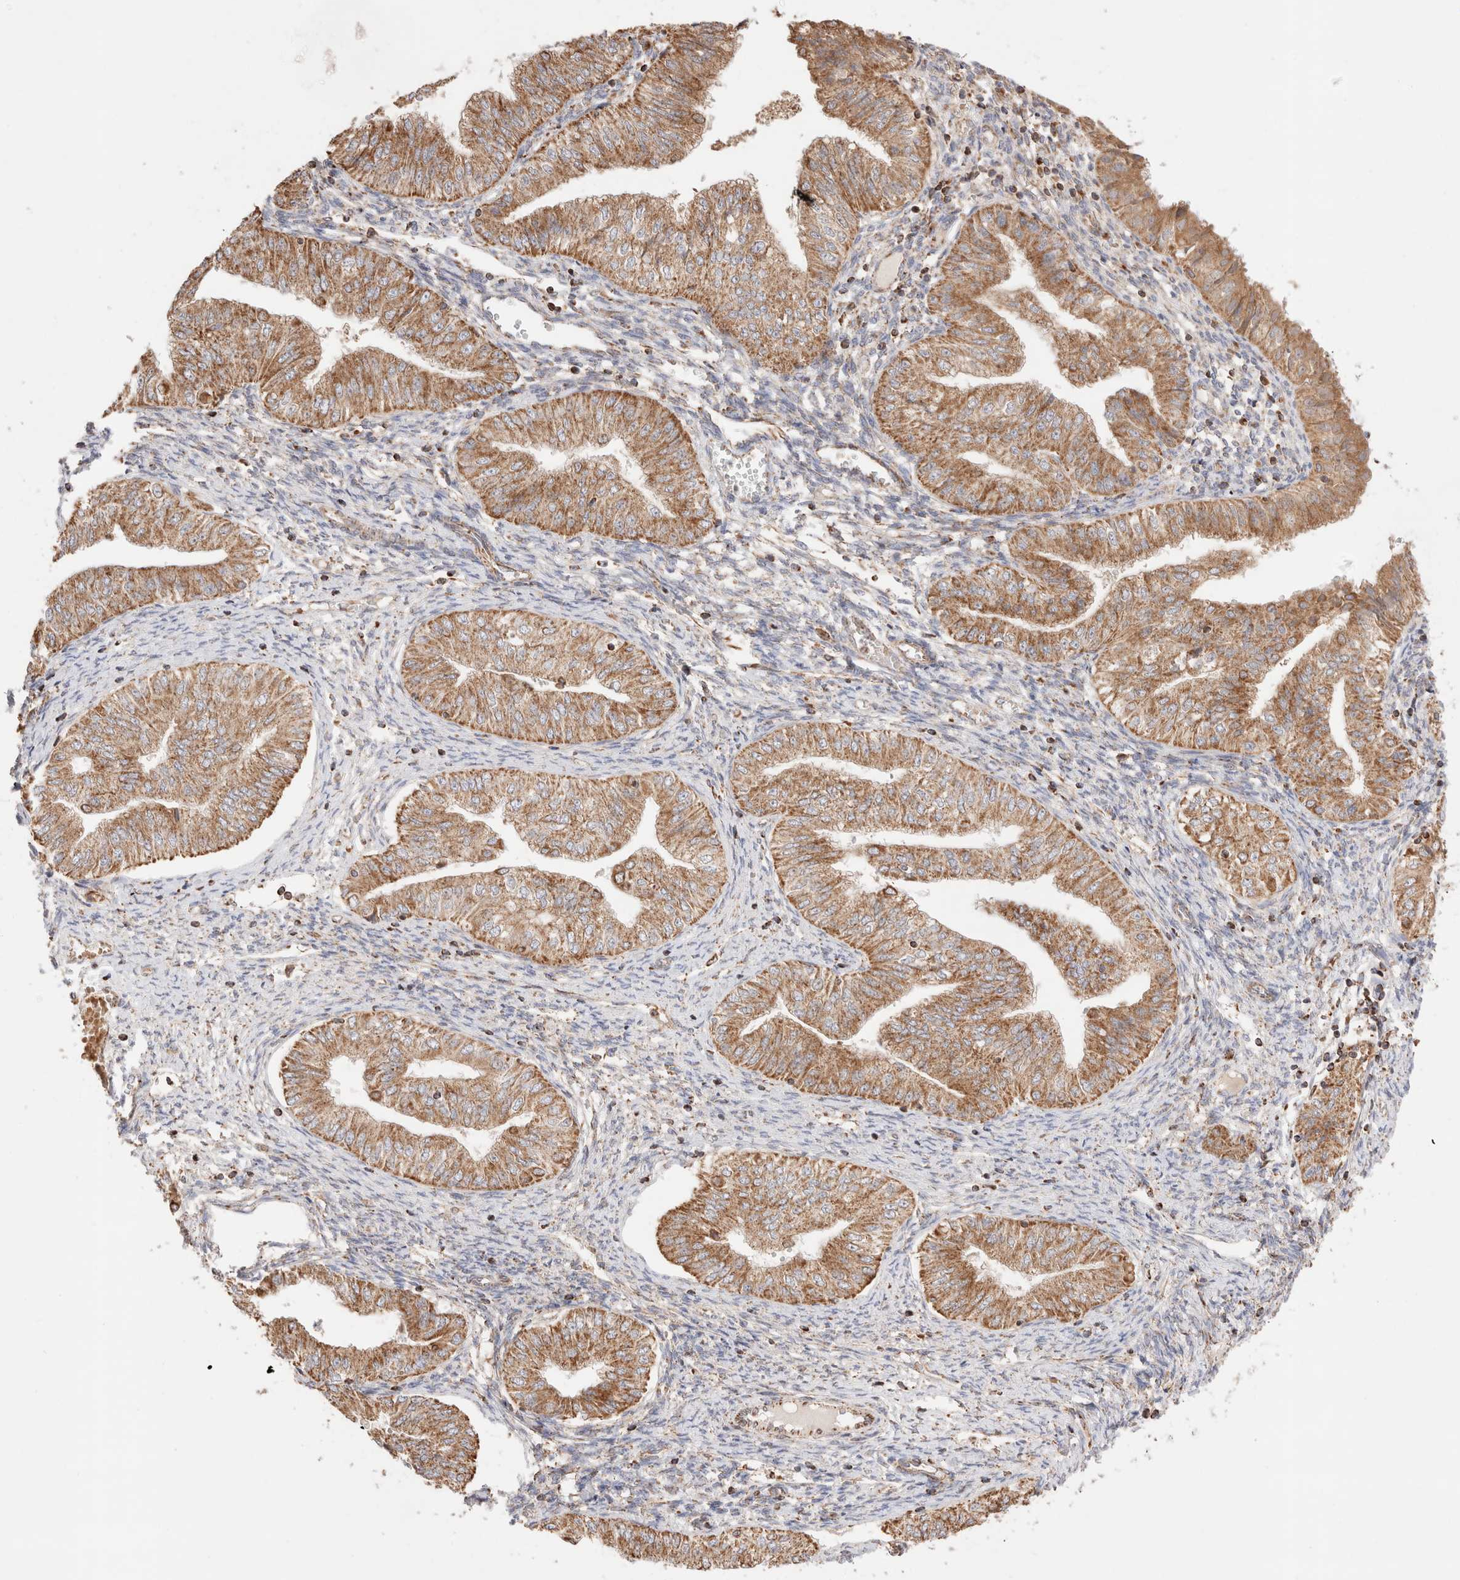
{"staining": {"intensity": "moderate", "quantity": ">75%", "location": "cytoplasmic/membranous"}, "tissue": "endometrial cancer", "cell_type": "Tumor cells", "image_type": "cancer", "snomed": [{"axis": "morphology", "description": "Normal tissue, NOS"}, {"axis": "morphology", "description": "Adenocarcinoma, NOS"}, {"axis": "topography", "description": "Endometrium"}], "caption": "A brown stain highlights moderate cytoplasmic/membranous positivity of a protein in endometrial cancer tumor cells. The protein of interest is stained brown, and the nuclei are stained in blue (DAB (3,3'-diaminobenzidine) IHC with brightfield microscopy, high magnification).", "gene": "TMPPE", "patient": {"sex": "female", "age": 53}}